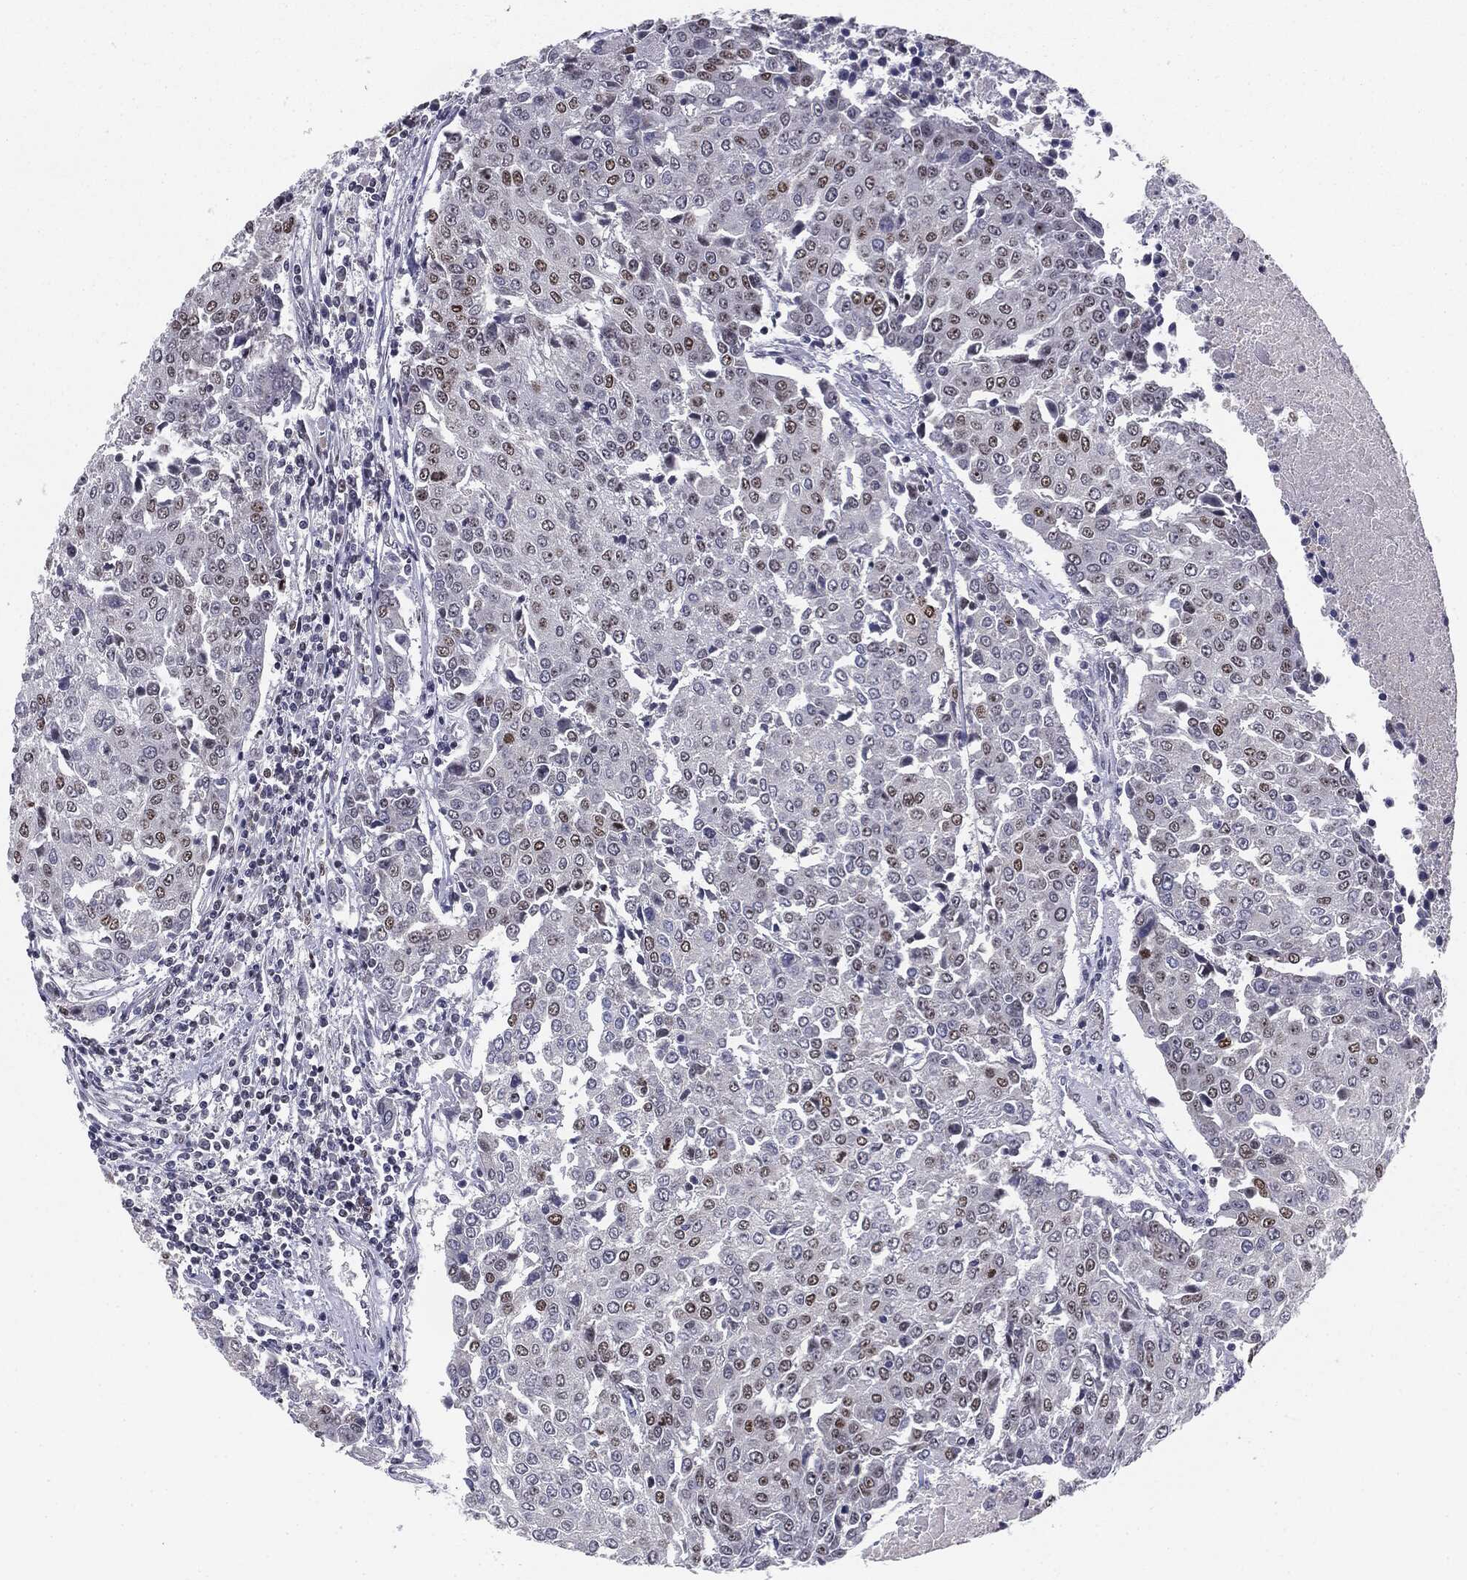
{"staining": {"intensity": "moderate", "quantity": "<25%", "location": "nuclear"}, "tissue": "urothelial cancer", "cell_type": "Tumor cells", "image_type": "cancer", "snomed": [{"axis": "morphology", "description": "Urothelial carcinoma, High grade"}, {"axis": "topography", "description": "Urinary bladder"}], "caption": "The immunohistochemical stain shows moderate nuclear staining in tumor cells of urothelial carcinoma (high-grade) tissue.", "gene": "MDC1", "patient": {"sex": "female", "age": 85}}